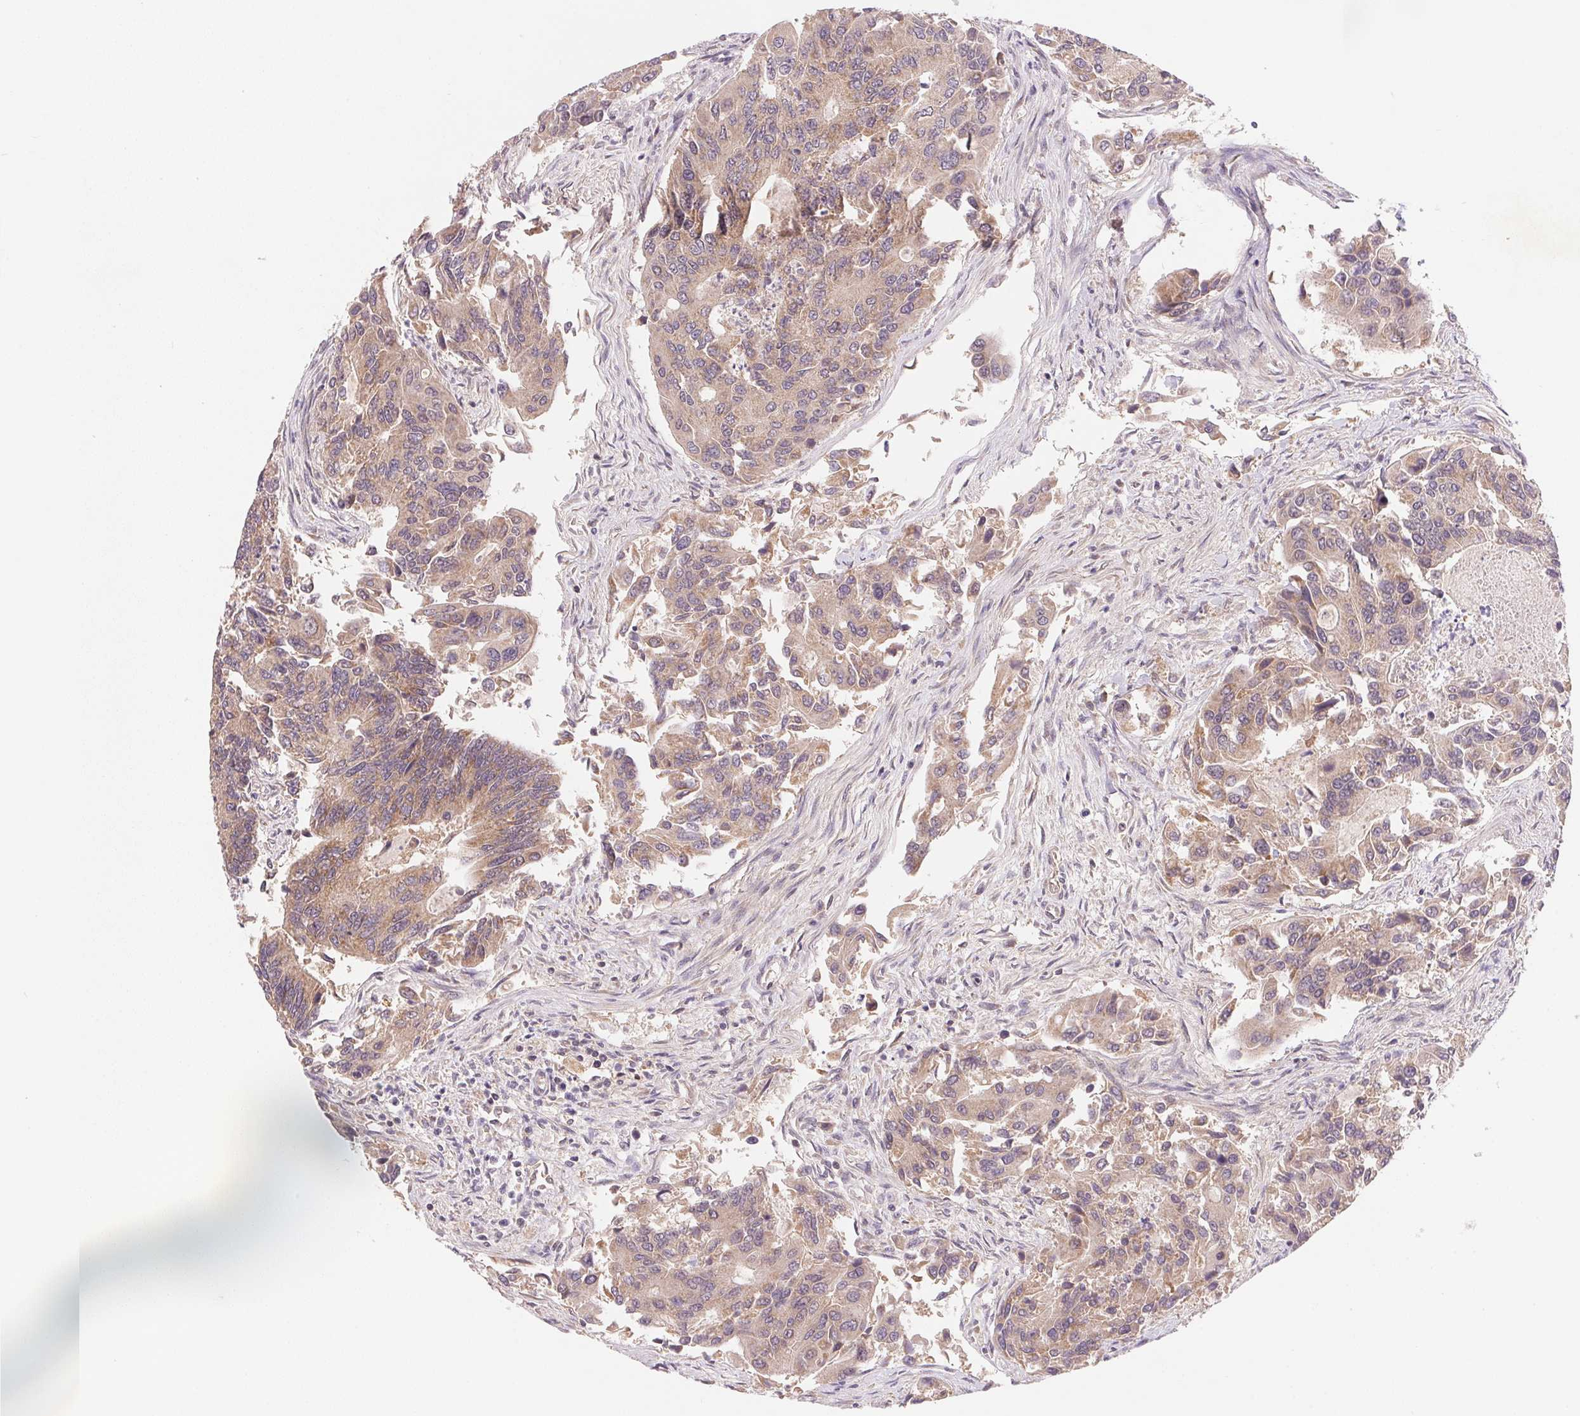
{"staining": {"intensity": "weak", "quantity": ">75%", "location": "cytoplasmic/membranous"}, "tissue": "colorectal cancer", "cell_type": "Tumor cells", "image_type": "cancer", "snomed": [{"axis": "morphology", "description": "Adenocarcinoma, NOS"}, {"axis": "topography", "description": "Colon"}], "caption": "Colorectal cancer (adenocarcinoma) tissue shows weak cytoplasmic/membranous expression in approximately >75% of tumor cells", "gene": "BNIP5", "patient": {"sex": "female", "age": 67}}